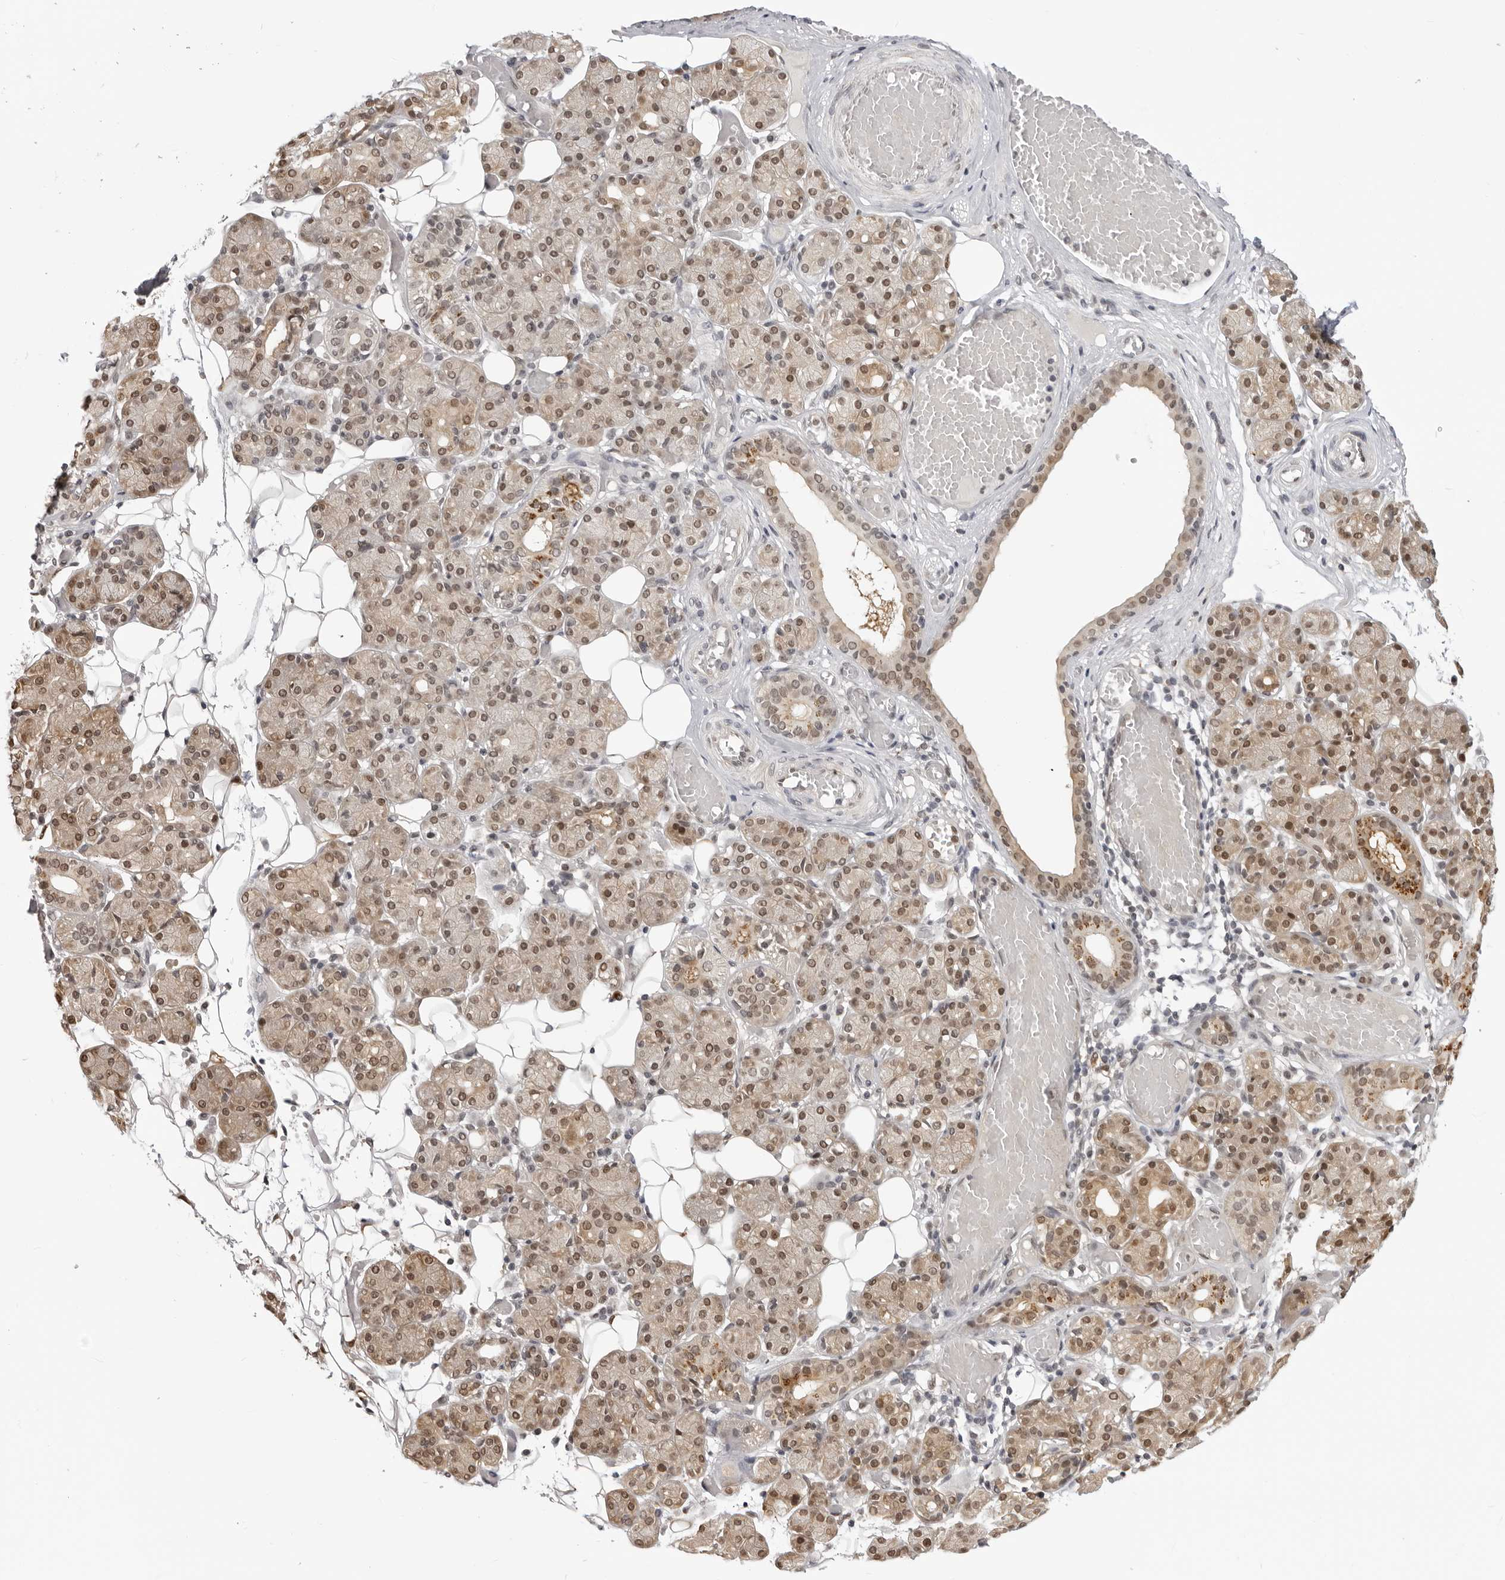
{"staining": {"intensity": "moderate", "quantity": "25%-75%", "location": "cytoplasmic/membranous,nuclear"}, "tissue": "salivary gland", "cell_type": "Glandular cells", "image_type": "normal", "snomed": [{"axis": "morphology", "description": "Normal tissue, NOS"}, {"axis": "topography", "description": "Salivary gland"}], "caption": "Immunohistochemical staining of normal salivary gland shows 25%-75% levels of moderate cytoplasmic/membranous,nuclear protein expression in approximately 25%-75% of glandular cells. Immunohistochemistry (ihc) stains the protein in brown and the nuclei are stained blue.", "gene": "SRGAP2", "patient": {"sex": "male", "age": 63}}